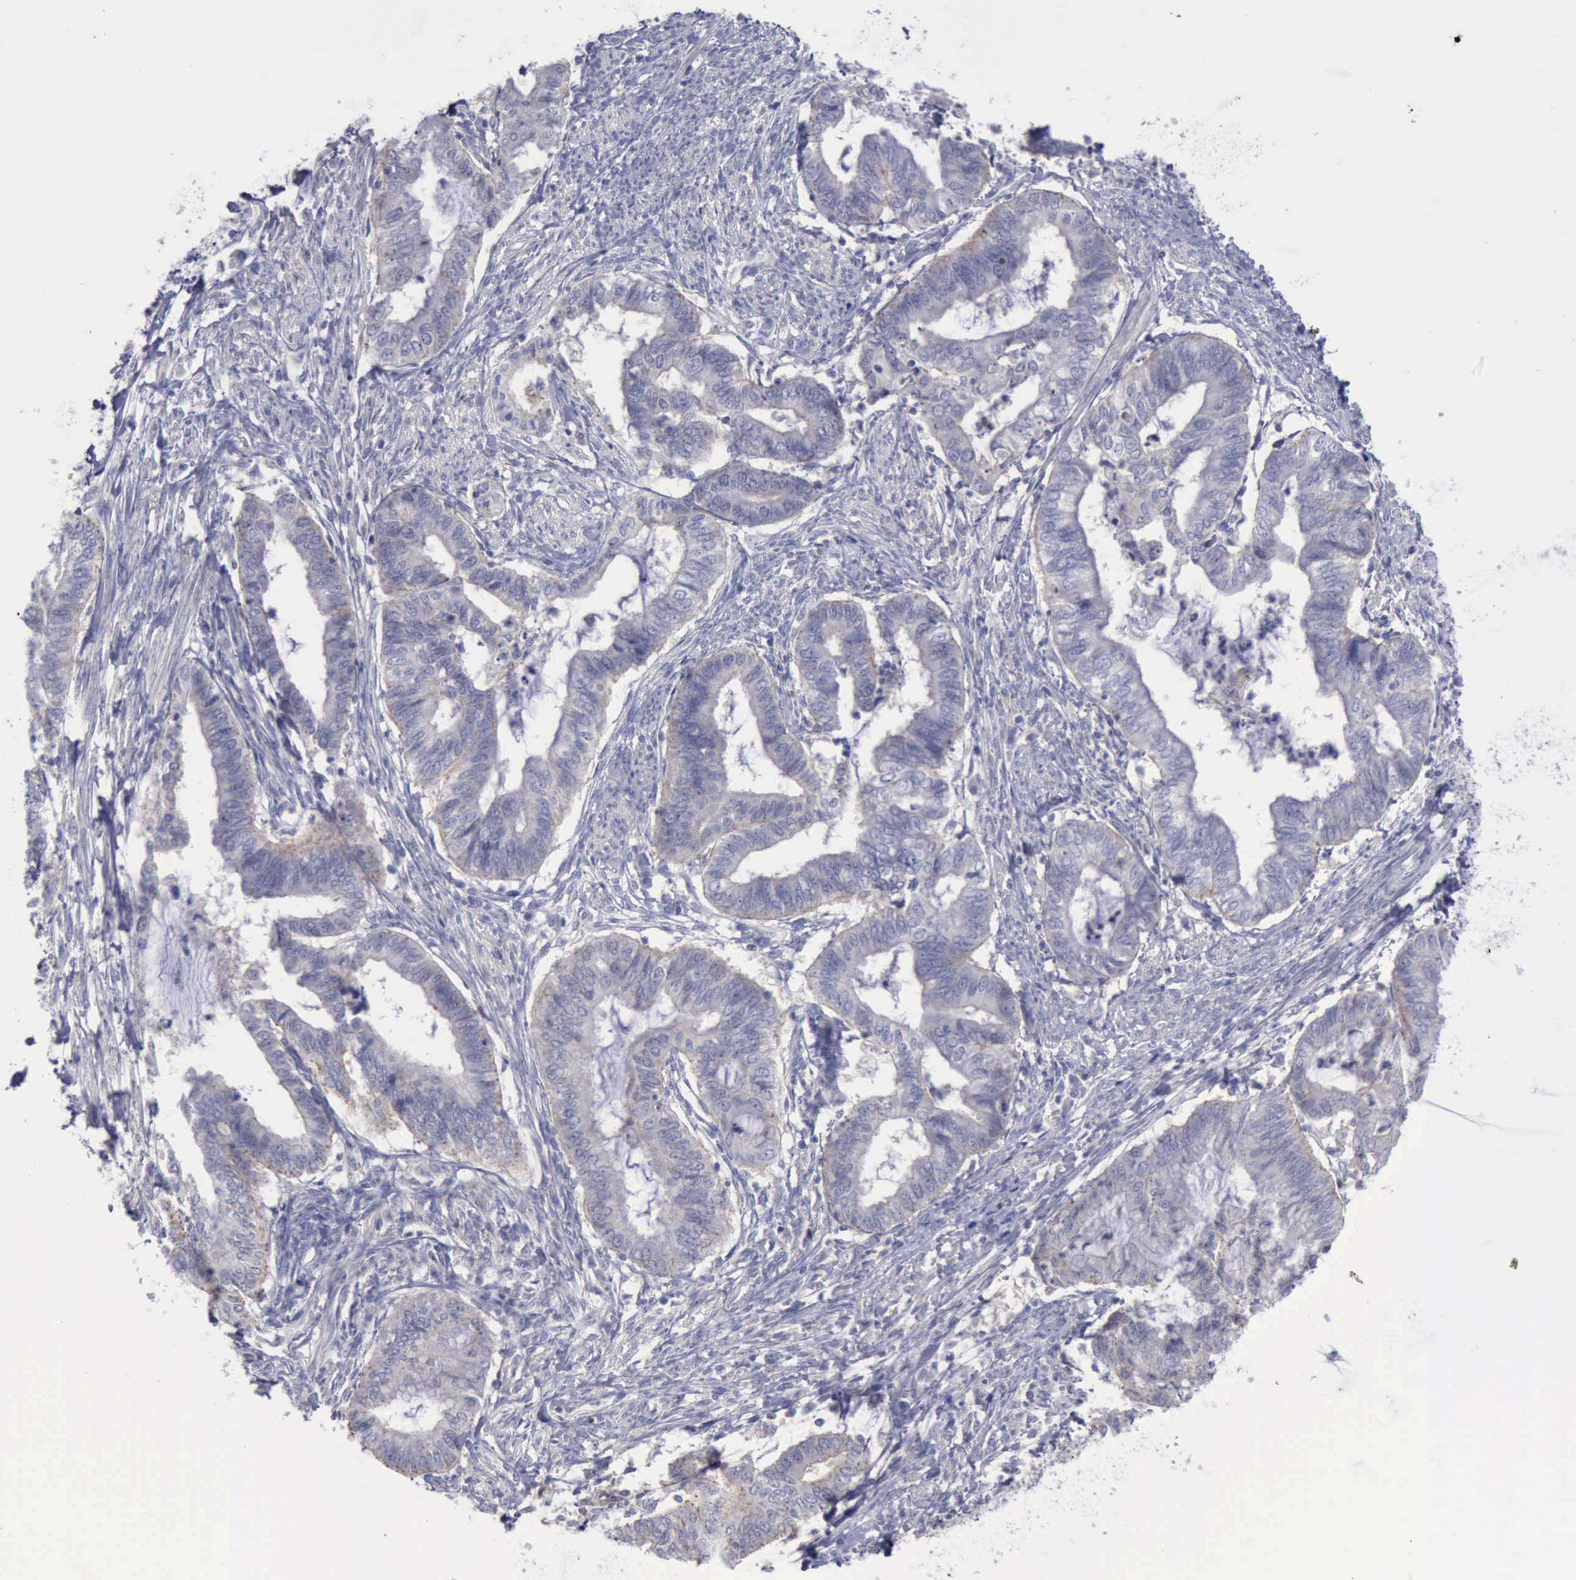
{"staining": {"intensity": "negative", "quantity": "none", "location": "none"}, "tissue": "endometrial cancer", "cell_type": "Tumor cells", "image_type": "cancer", "snomed": [{"axis": "morphology", "description": "Necrosis, NOS"}, {"axis": "morphology", "description": "Adenocarcinoma, NOS"}, {"axis": "topography", "description": "Endometrium"}], "caption": "This image is of adenocarcinoma (endometrial) stained with immunohistochemistry to label a protein in brown with the nuclei are counter-stained blue. There is no positivity in tumor cells.", "gene": "SATB2", "patient": {"sex": "female", "age": 79}}